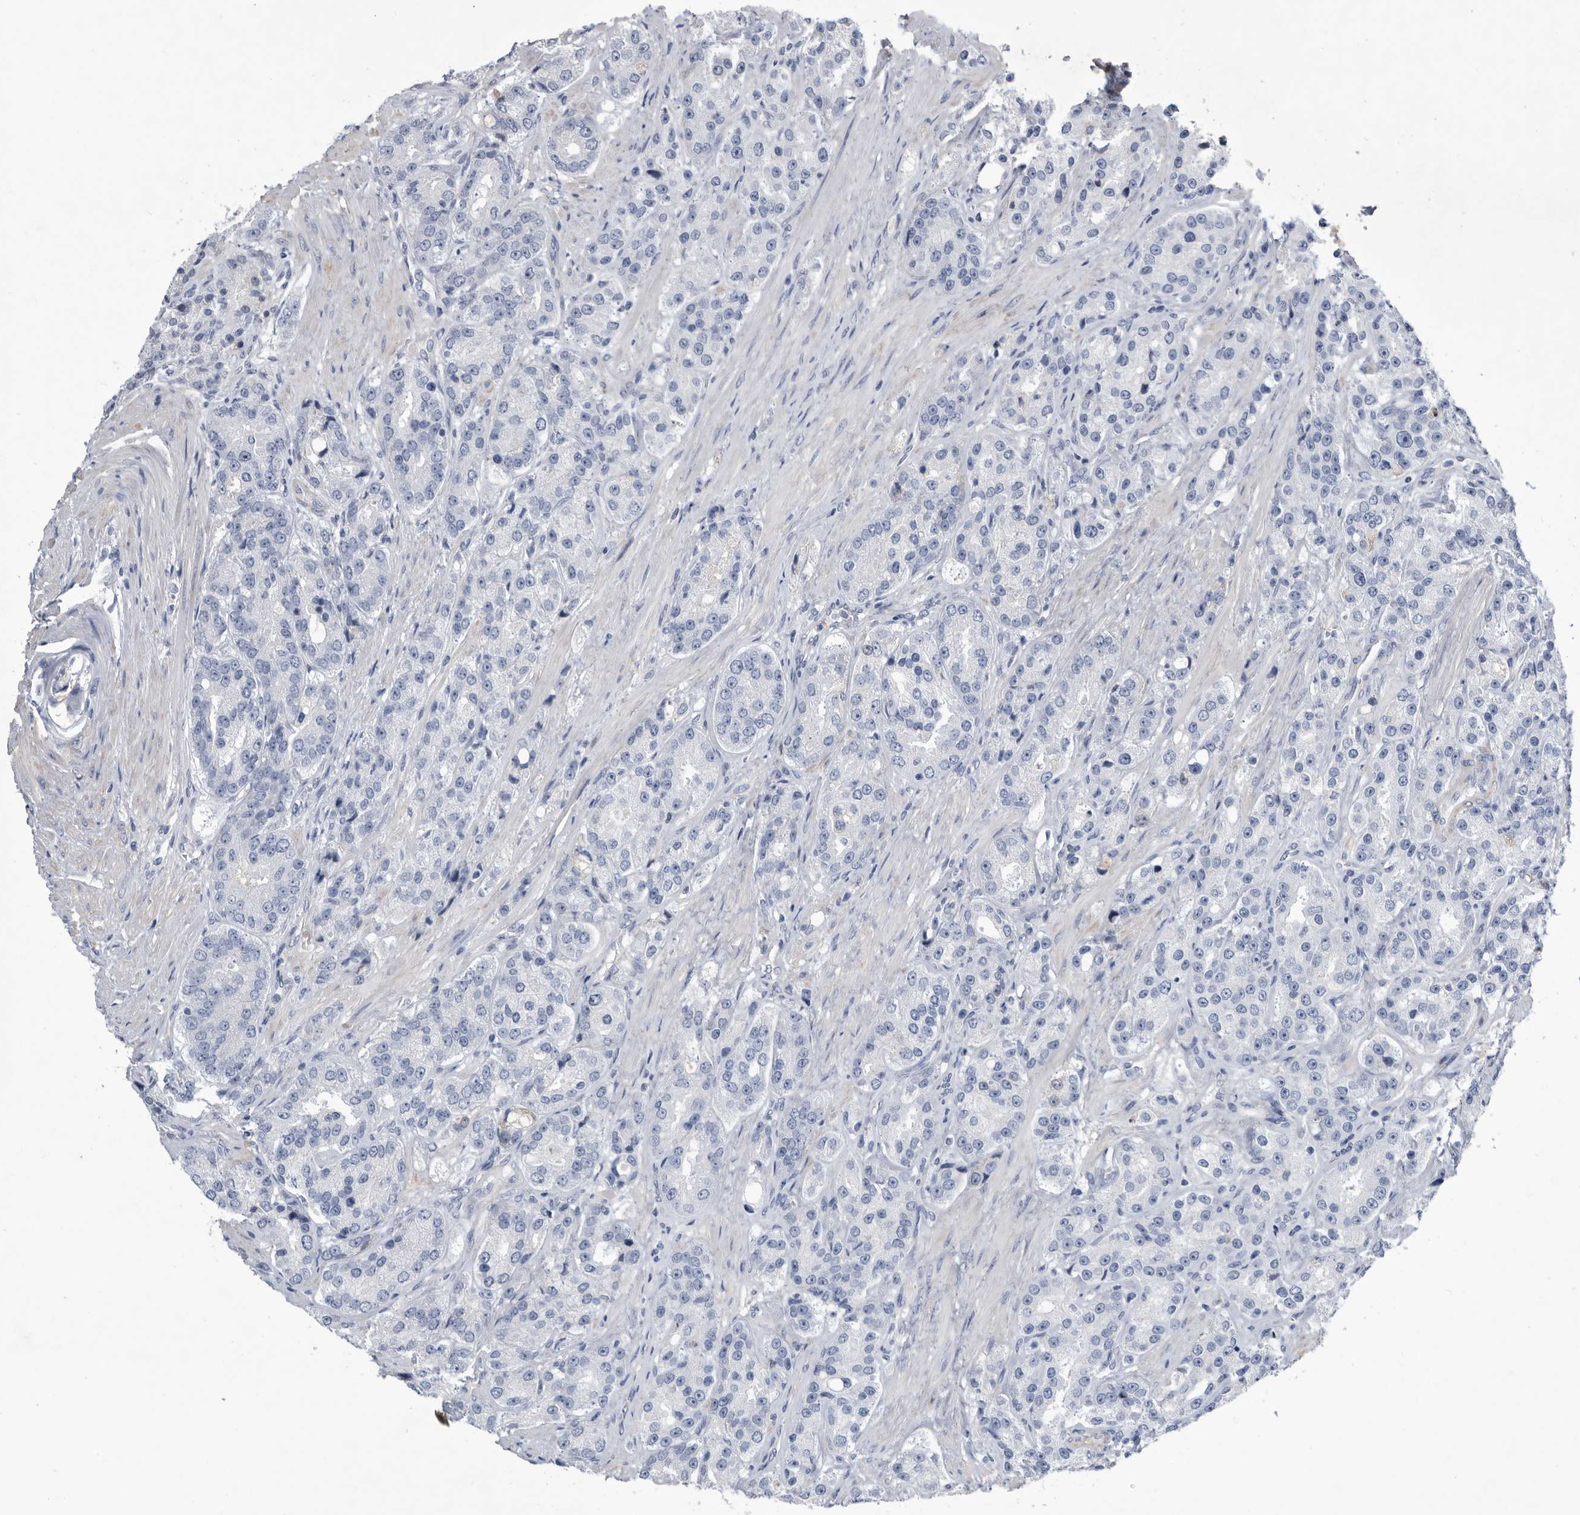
{"staining": {"intensity": "negative", "quantity": "none", "location": "none"}, "tissue": "prostate cancer", "cell_type": "Tumor cells", "image_type": "cancer", "snomed": [{"axis": "morphology", "description": "Adenocarcinoma, High grade"}, {"axis": "topography", "description": "Prostate"}], "caption": "Immunohistochemistry (IHC) micrograph of human prostate adenocarcinoma (high-grade) stained for a protein (brown), which shows no positivity in tumor cells.", "gene": "BTBD6", "patient": {"sex": "male", "age": 60}}